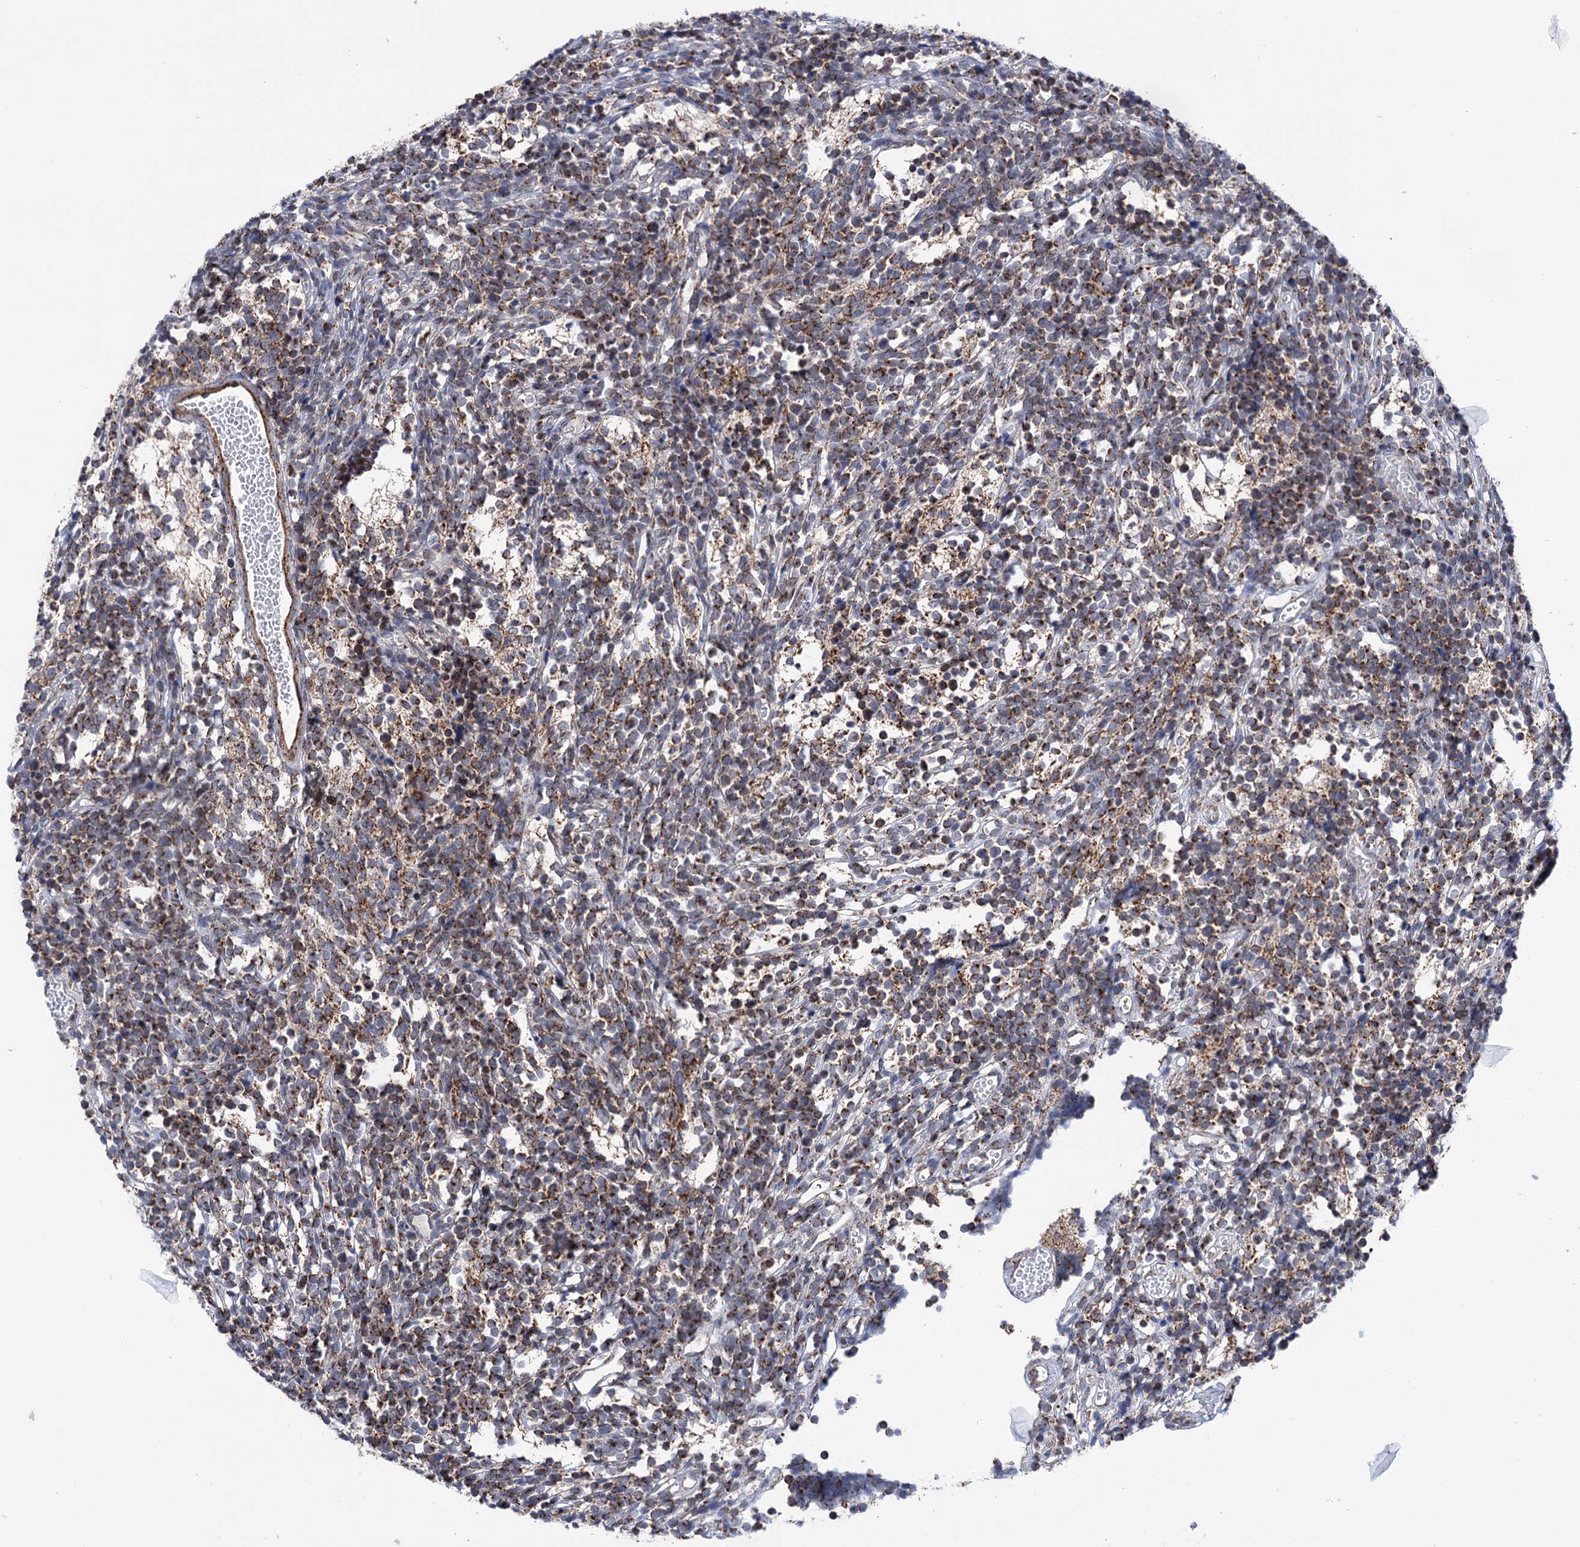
{"staining": {"intensity": "strong", "quantity": "25%-75%", "location": "cytoplasmic/membranous"}, "tissue": "glioma", "cell_type": "Tumor cells", "image_type": "cancer", "snomed": [{"axis": "morphology", "description": "Glioma, malignant, Low grade"}, {"axis": "topography", "description": "Brain"}], "caption": "Protein analysis of malignant glioma (low-grade) tissue reveals strong cytoplasmic/membranous staining in approximately 25%-75% of tumor cells.", "gene": "SUCLA2", "patient": {"sex": "female", "age": 1}}